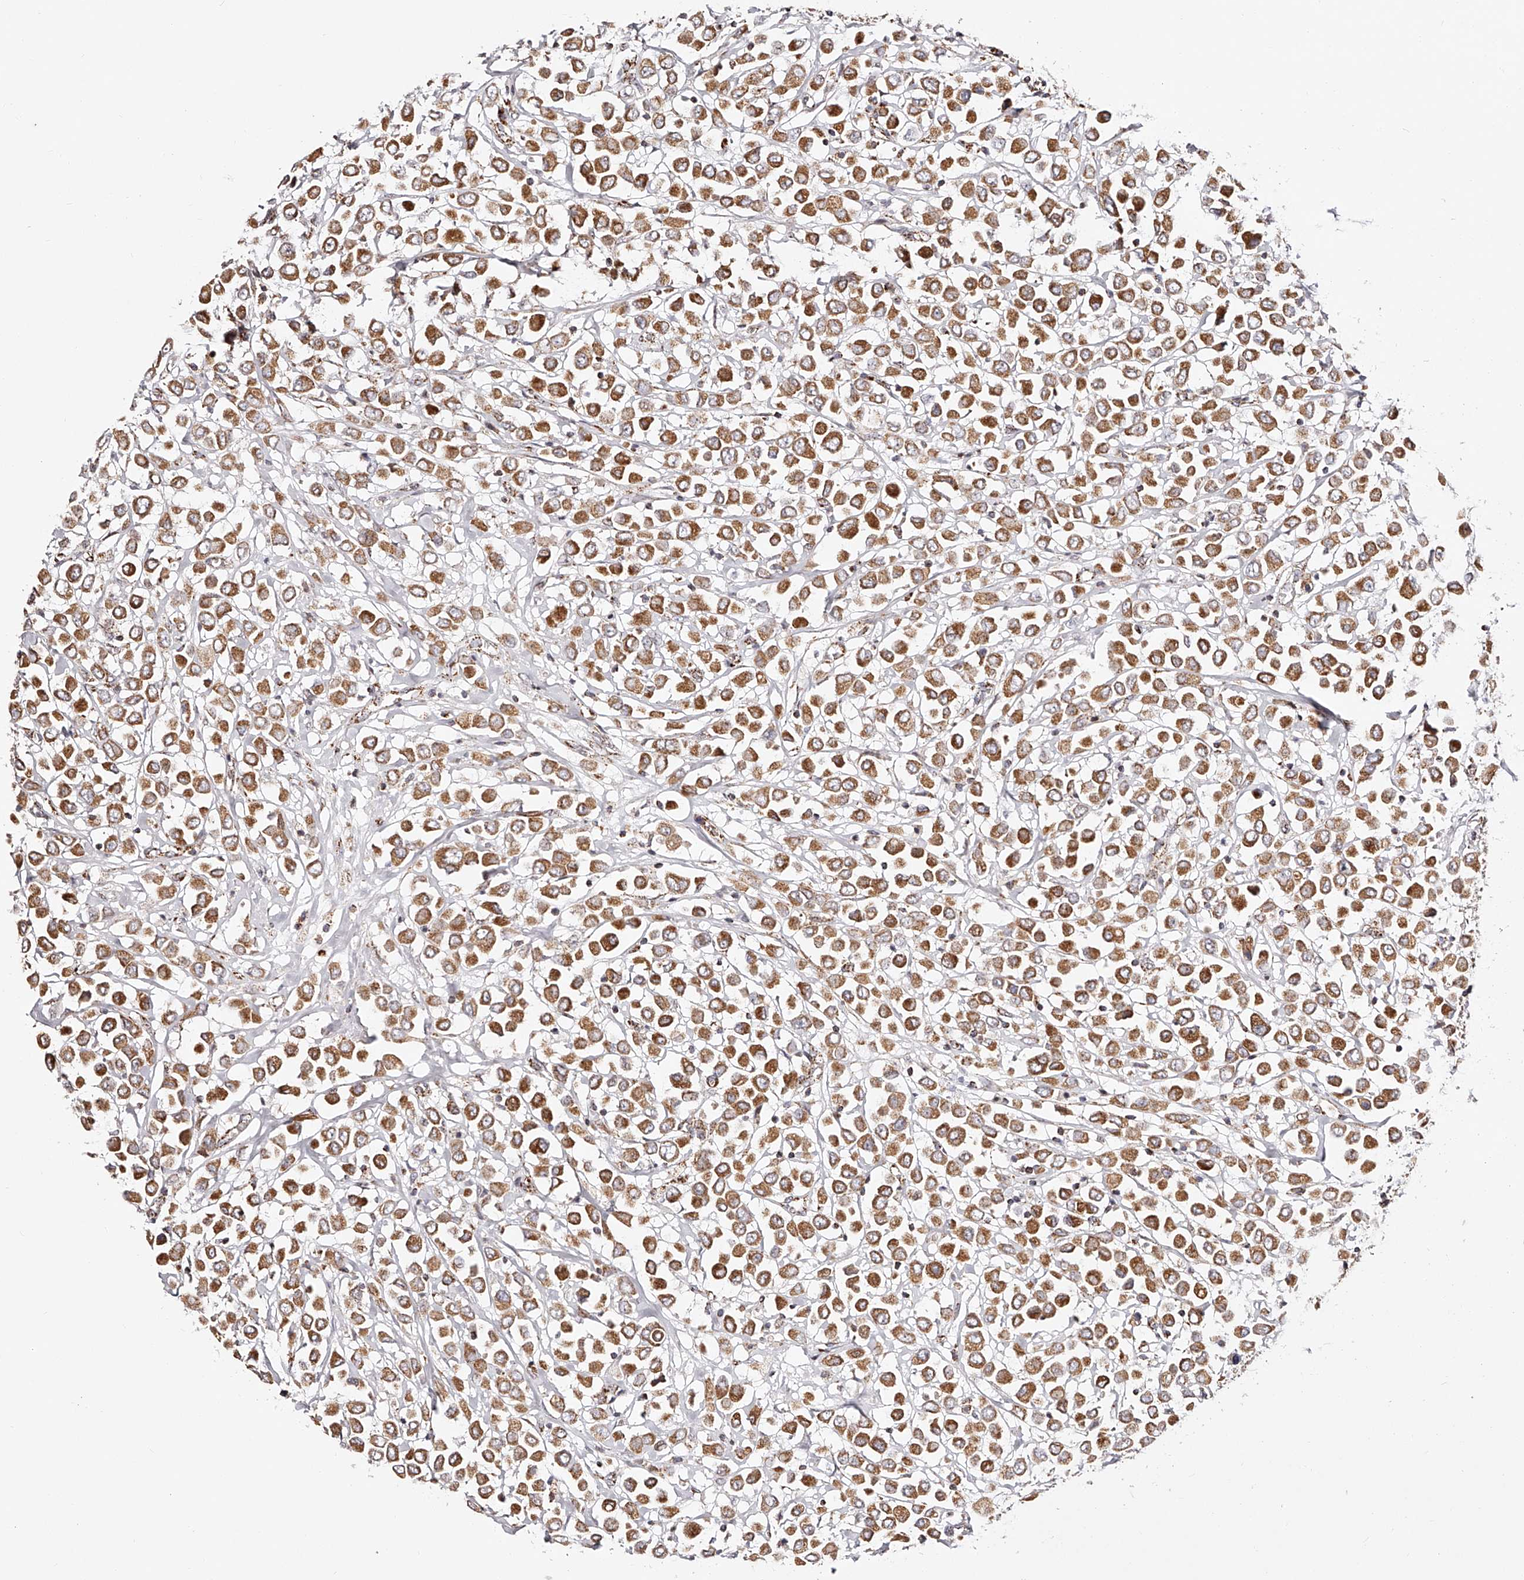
{"staining": {"intensity": "moderate", "quantity": ">75%", "location": "cytoplasmic/membranous"}, "tissue": "breast cancer", "cell_type": "Tumor cells", "image_type": "cancer", "snomed": [{"axis": "morphology", "description": "Duct carcinoma"}, {"axis": "topography", "description": "Breast"}], "caption": "Immunohistochemistry (DAB (3,3'-diaminobenzidine)) staining of human breast cancer demonstrates moderate cytoplasmic/membranous protein staining in approximately >75% of tumor cells.", "gene": "NDUFV3", "patient": {"sex": "female", "age": 61}}